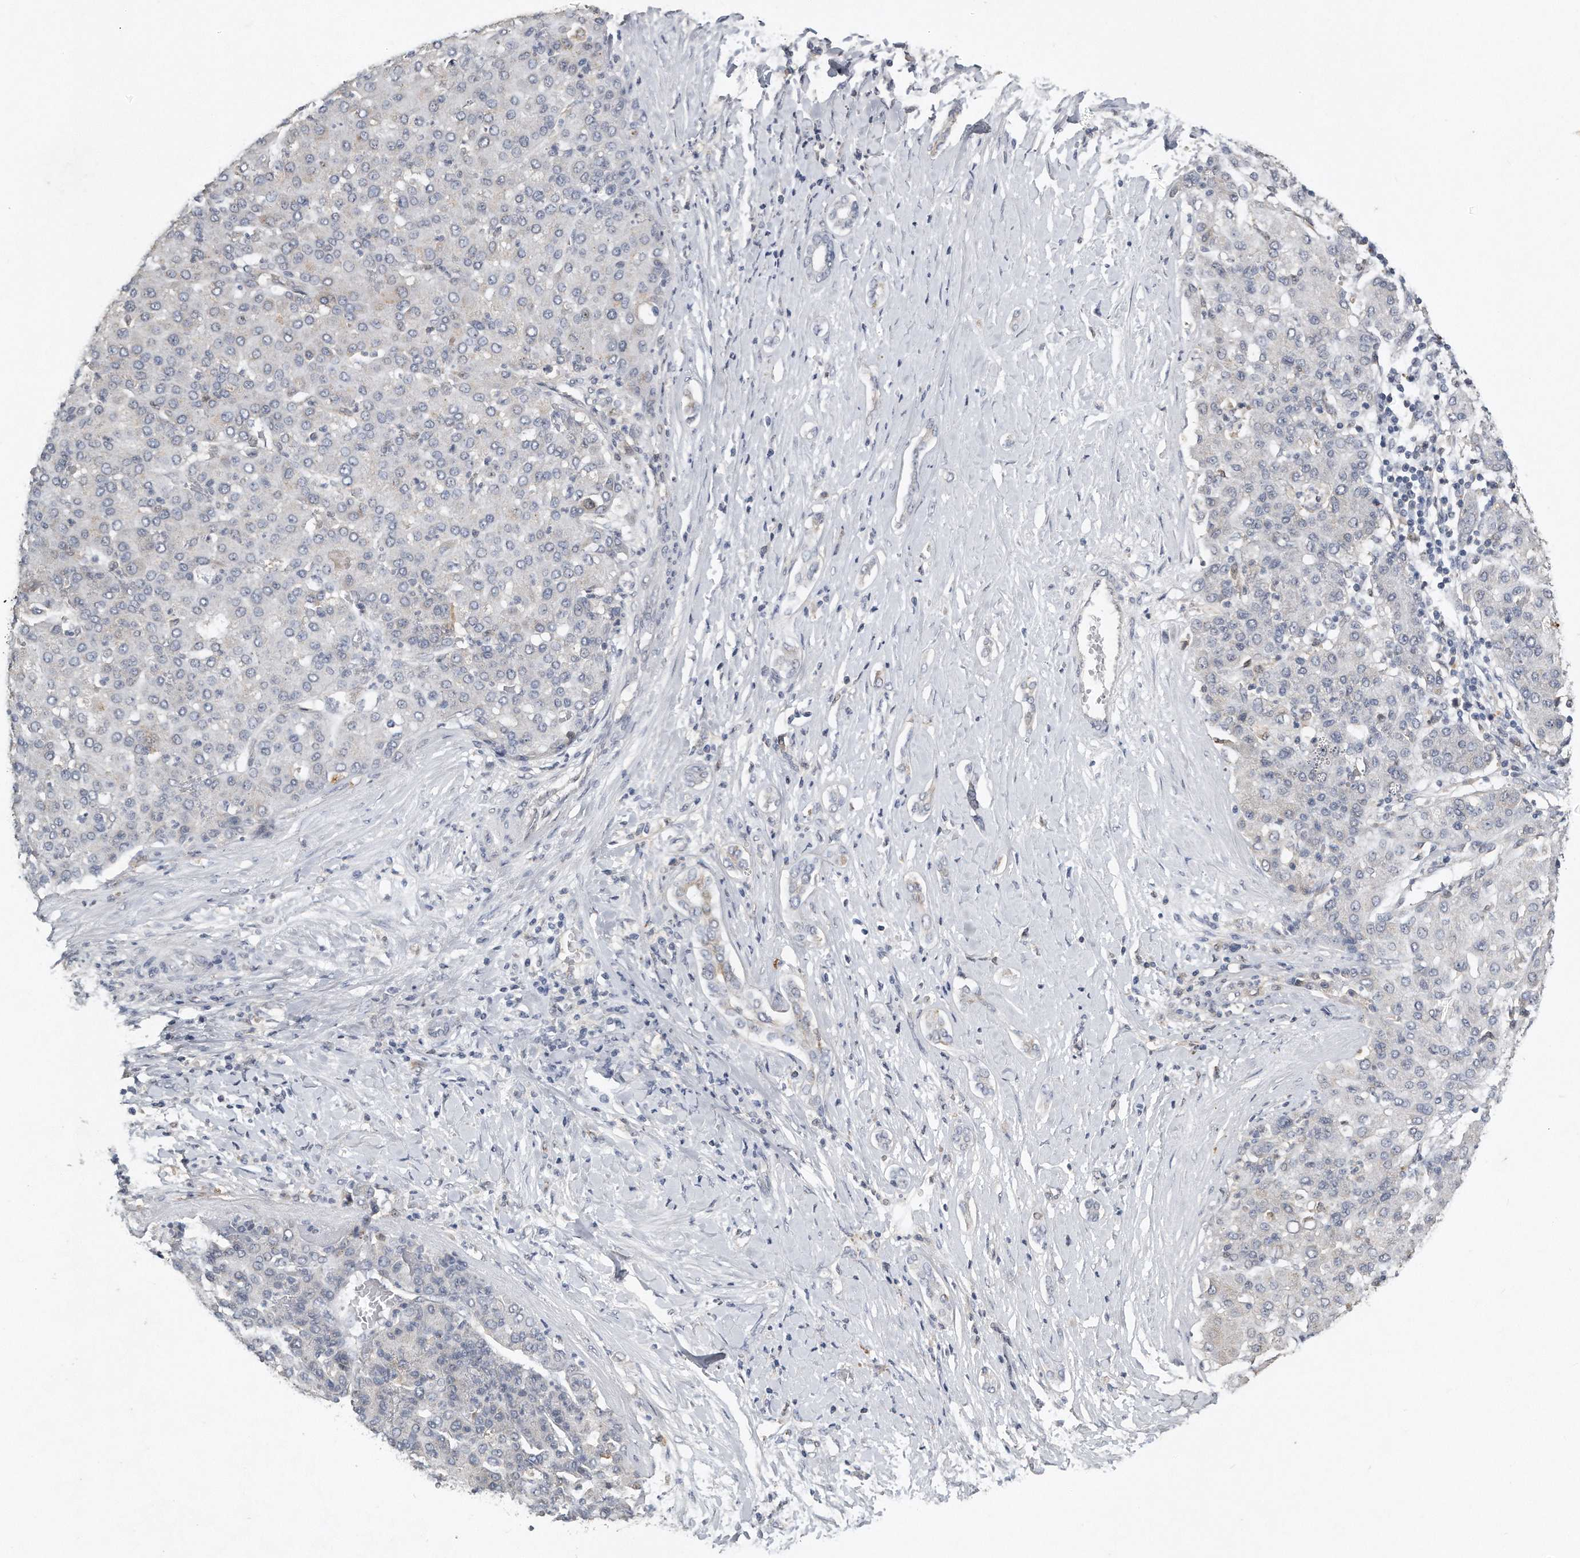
{"staining": {"intensity": "negative", "quantity": "none", "location": "none"}, "tissue": "liver cancer", "cell_type": "Tumor cells", "image_type": "cancer", "snomed": [{"axis": "morphology", "description": "Carcinoma, Hepatocellular, NOS"}, {"axis": "topography", "description": "Liver"}], "caption": "There is no significant expression in tumor cells of liver cancer. Nuclei are stained in blue.", "gene": "CAMK1", "patient": {"sex": "male", "age": 65}}